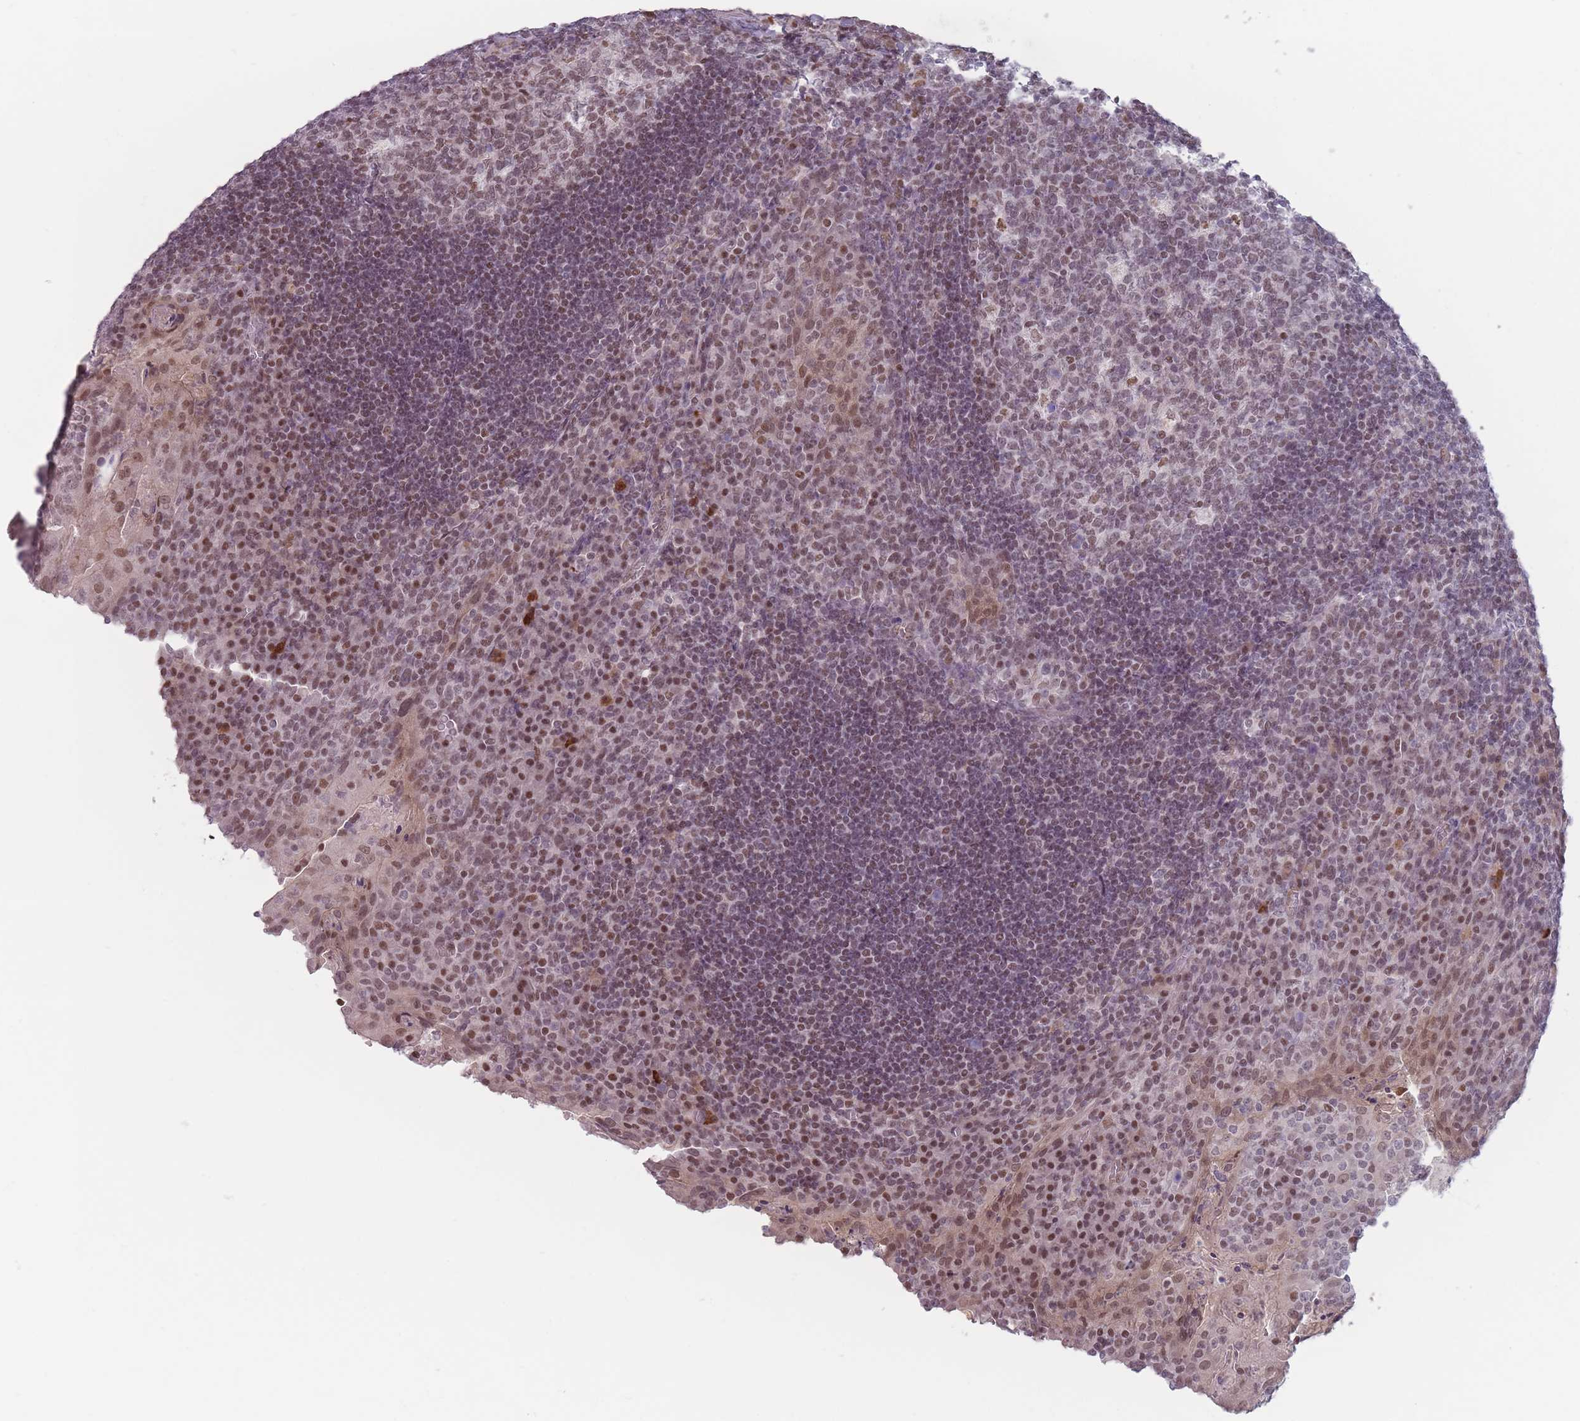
{"staining": {"intensity": "moderate", "quantity": ">75%", "location": "nuclear"}, "tissue": "tonsil", "cell_type": "Germinal center cells", "image_type": "normal", "snomed": [{"axis": "morphology", "description": "Normal tissue, NOS"}, {"axis": "topography", "description": "Tonsil"}], "caption": "Immunohistochemical staining of unremarkable tonsil displays moderate nuclear protein expression in approximately >75% of germinal center cells. (Brightfield microscopy of DAB IHC at high magnification).", "gene": "SH3BGRL2", "patient": {"sex": "male", "age": 17}}